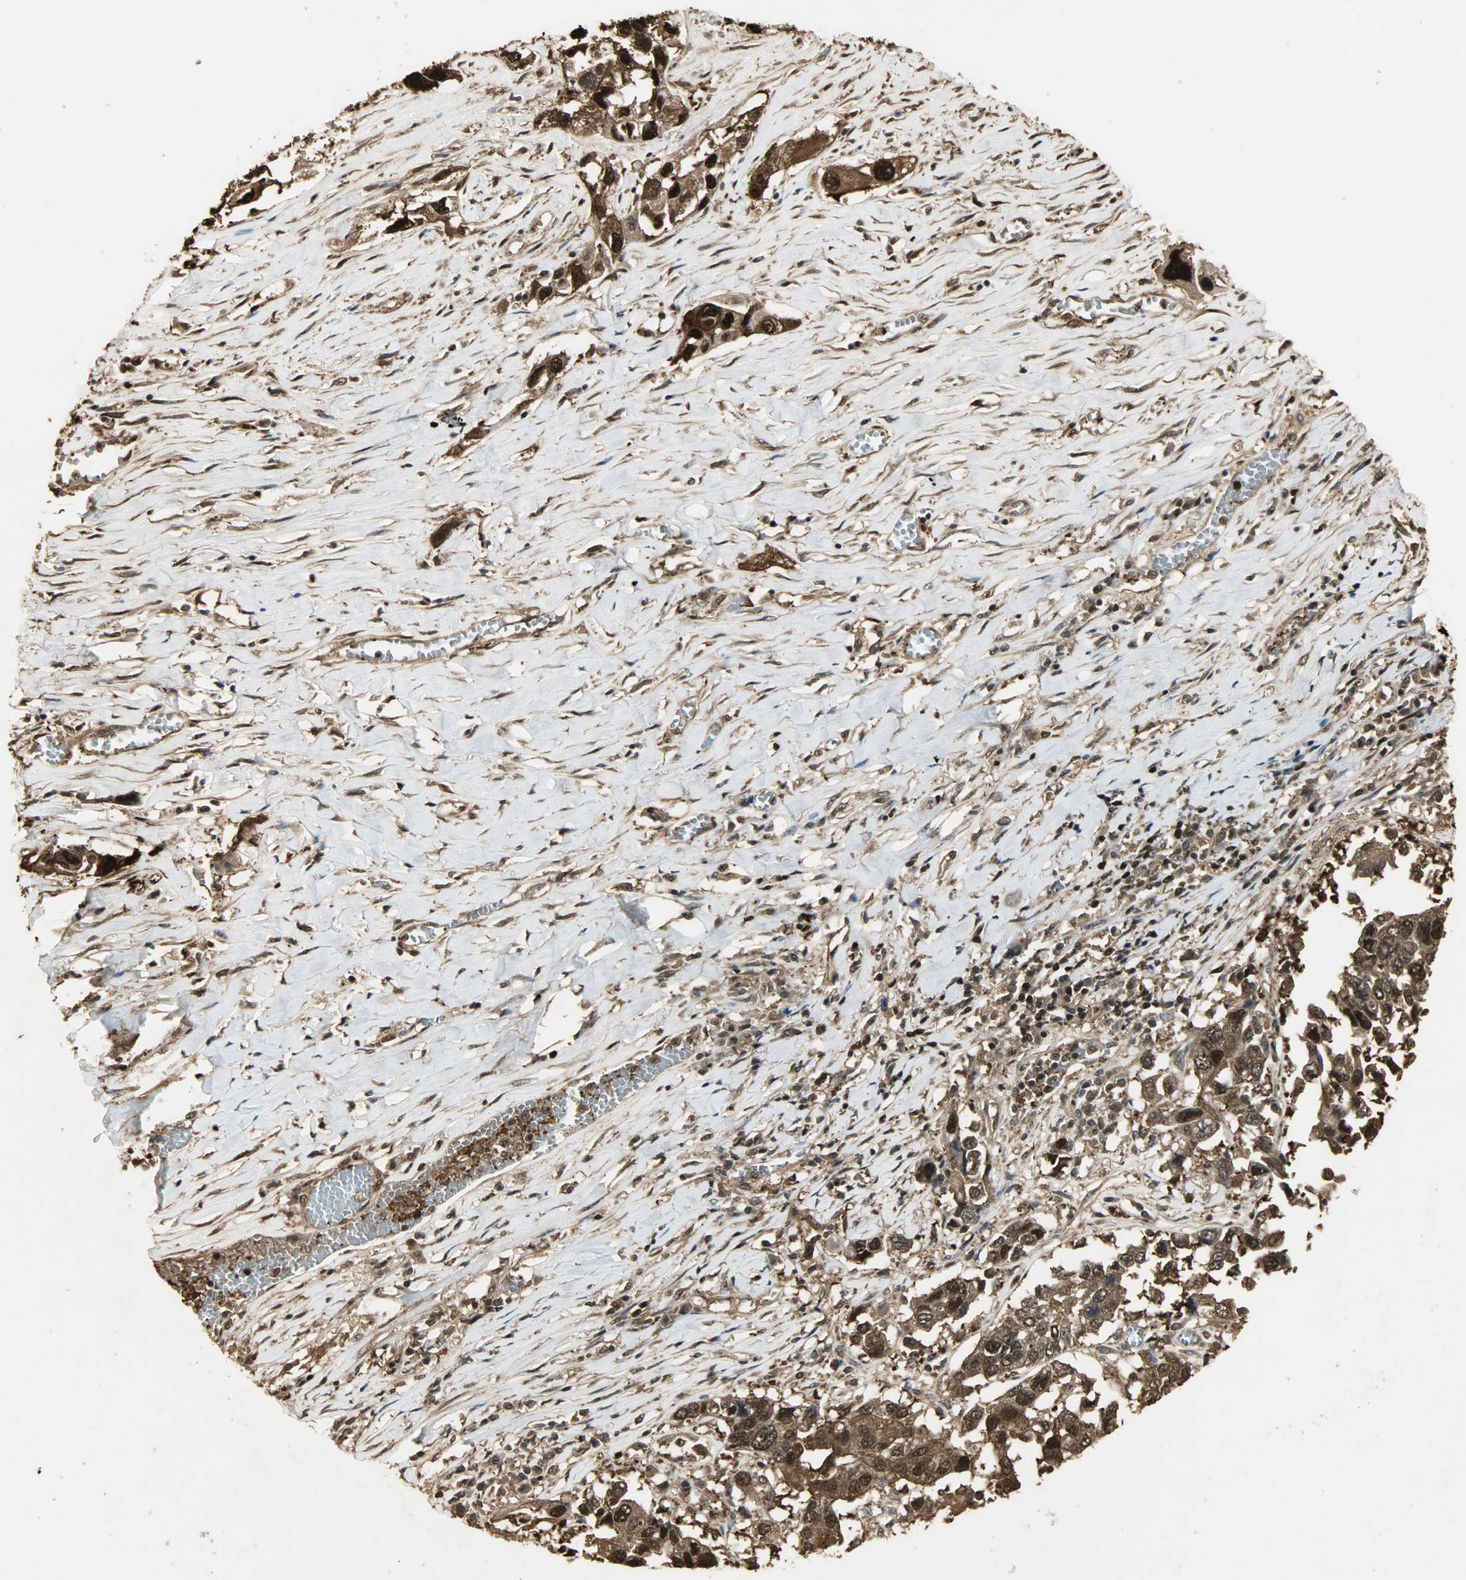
{"staining": {"intensity": "strong", "quantity": ">75%", "location": "cytoplasmic/membranous,nuclear"}, "tissue": "lung cancer", "cell_type": "Tumor cells", "image_type": "cancer", "snomed": [{"axis": "morphology", "description": "Squamous cell carcinoma, NOS"}, {"axis": "topography", "description": "Lung"}], "caption": "This photomicrograph reveals immunohistochemistry staining of lung cancer, with high strong cytoplasmic/membranous and nuclear positivity in about >75% of tumor cells.", "gene": "YWHAZ", "patient": {"sex": "male", "age": 71}}